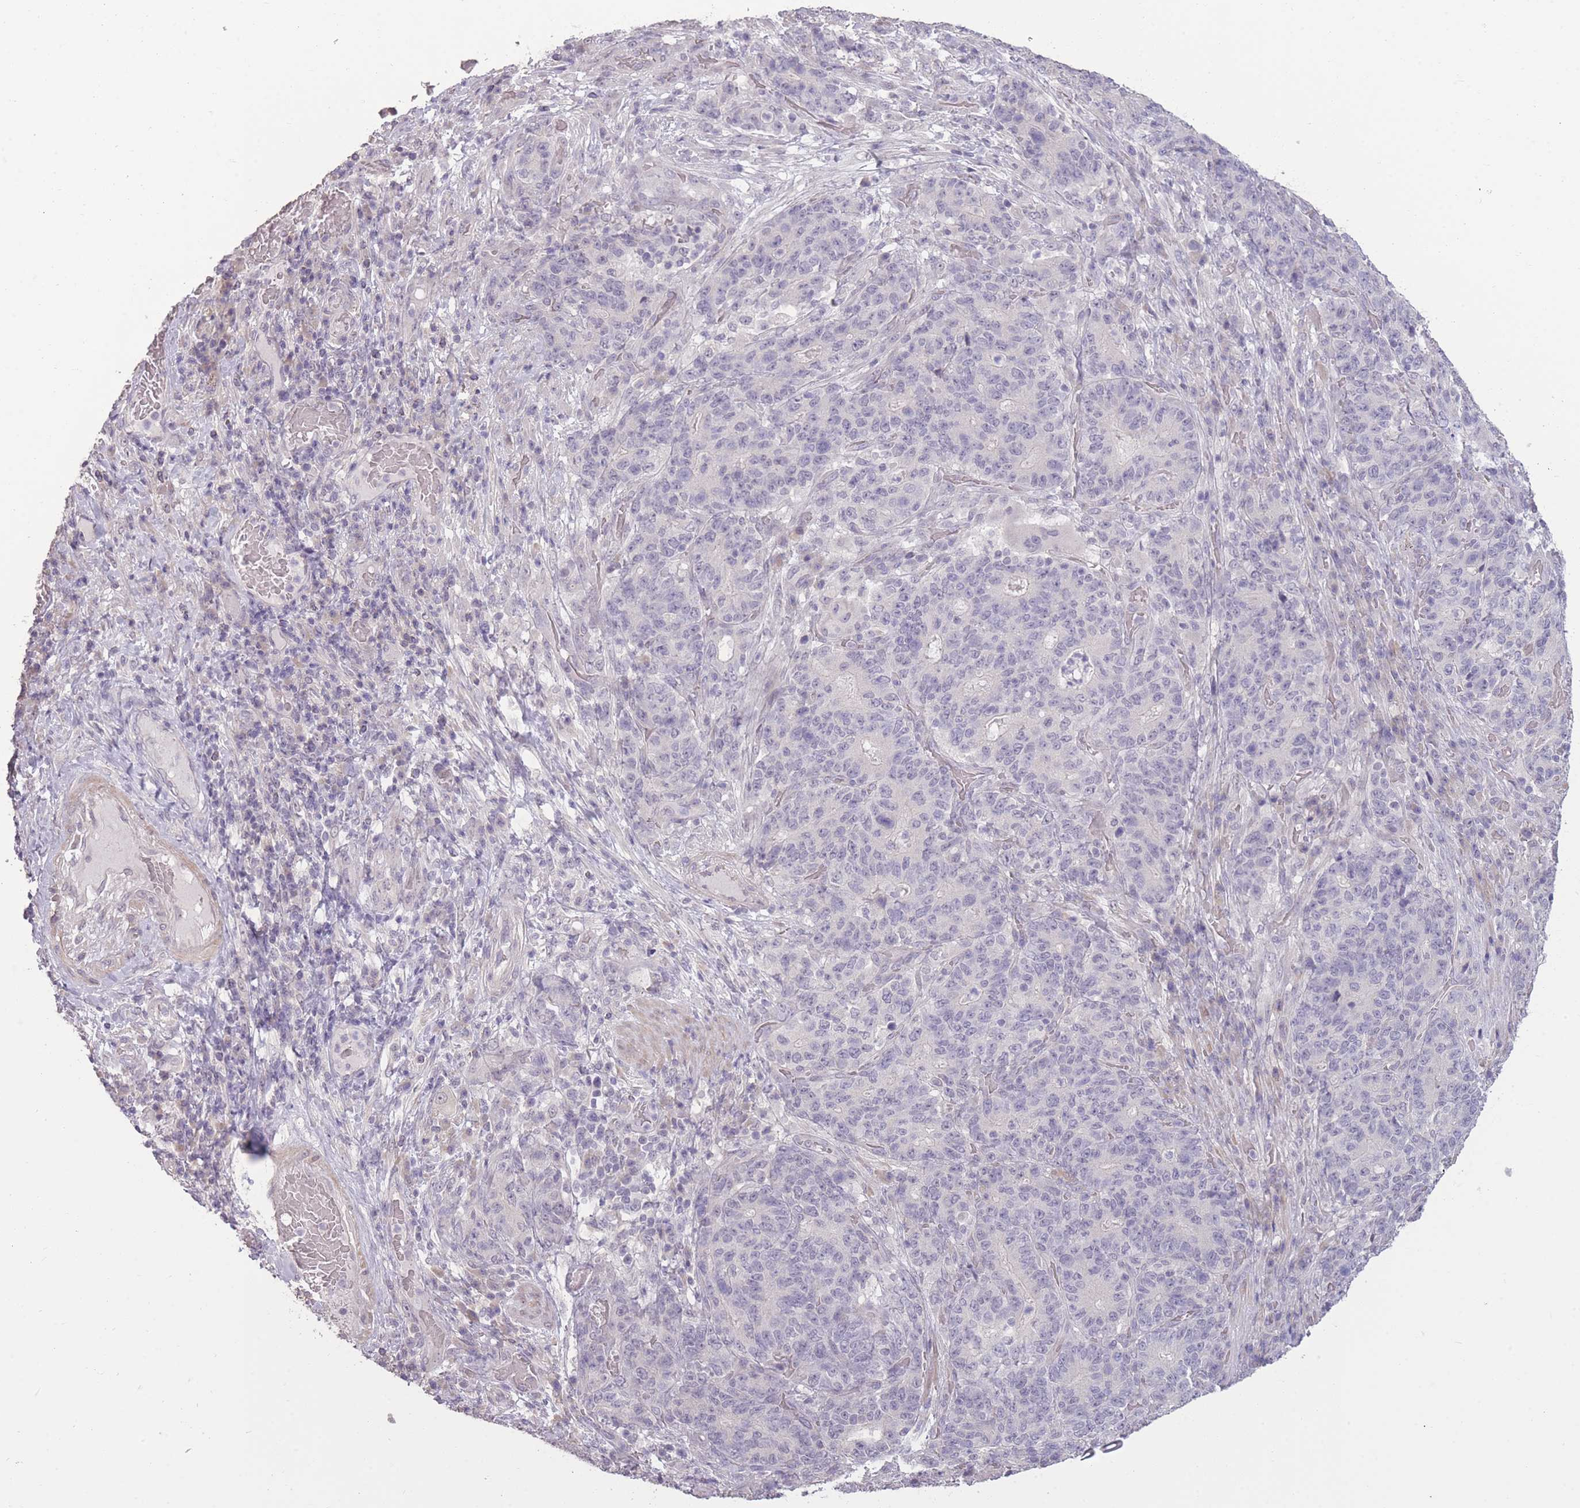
{"staining": {"intensity": "negative", "quantity": "none", "location": "none"}, "tissue": "stomach cancer", "cell_type": "Tumor cells", "image_type": "cancer", "snomed": [{"axis": "morphology", "description": "Normal tissue, NOS"}, {"axis": "morphology", "description": "Adenocarcinoma, NOS"}, {"axis": "topography", "description": "Stomach"}], "caption": "This is an immunohistochemistry photomicrograph of stomach adenocarcinoma. There is no positivity in tumor cells.", "gene": "ZBTB24", "patient": {"sex": "female", "age": 64}}